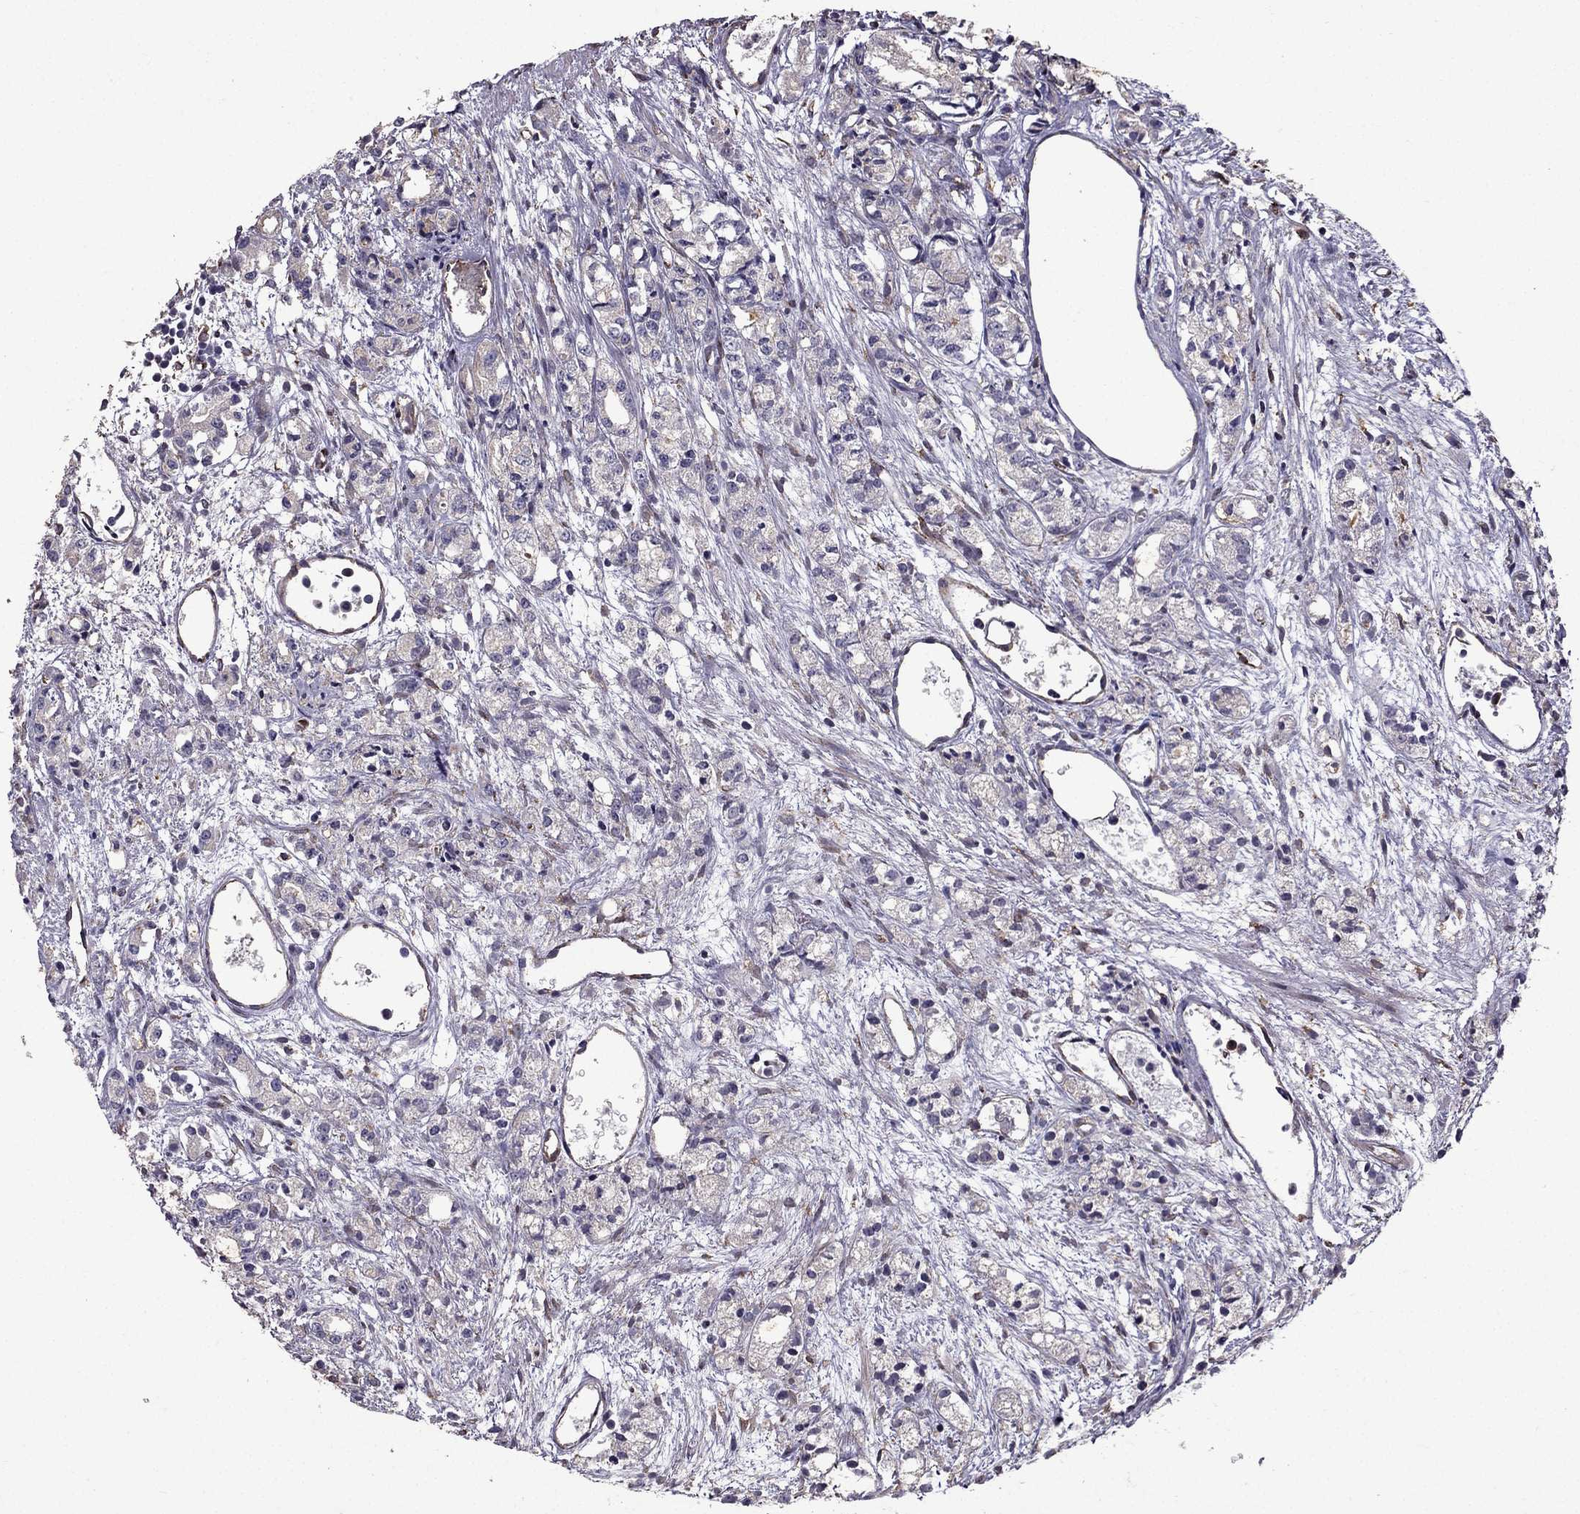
{"staining": {"intensity": "negative", "quantity": "none", "location": "none"}, "tissue": "prostate cancer", "cell_type": "Tumor cells", "image_type": "cancer", "snomed": [{"axis": "morphology", "description": "Adenocarcinoma, Medium grade"}, {"axis": "topography", "description": "Prostate"}], "caption": "Tumor cells are negative for protein expression in human prostate cancer.", "gene": "IKBIP", "patient": {"sex": "male", "age": 74}}